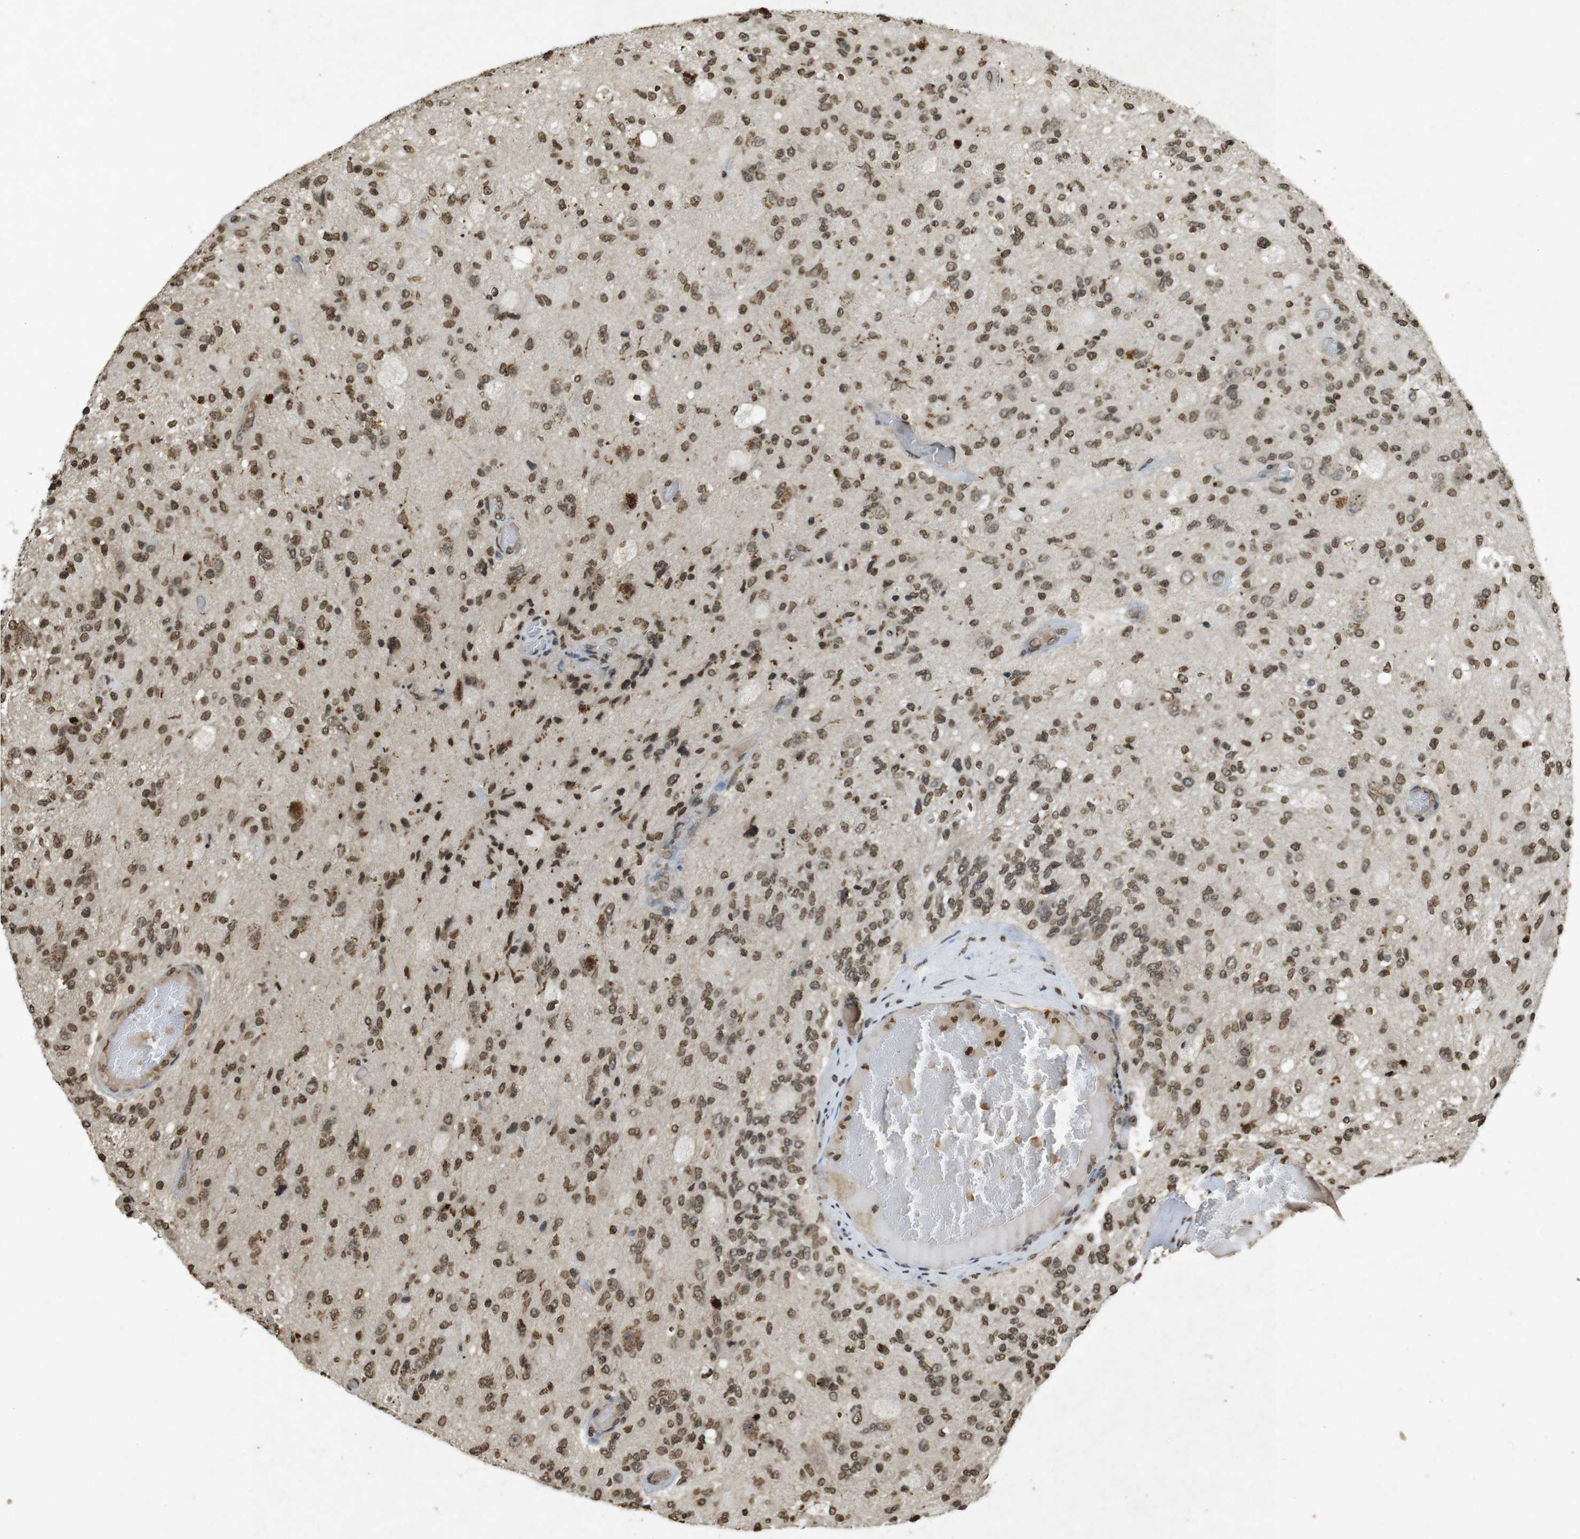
{"staining": {"intensity": "moderate", "quantity": ">75%", "location": "nuclear"}, "tissue": "glioma", "cell_type": "Tumor cells", "image_type": "cancer", "snomed": [{"axis": "morphology", "description": "Normal tissue, NOS"}, {"axis": "morphology", "description": "Glioma, malignant, High grade"}, {"axis": "topography", "description": "Cerebral cortex"}], "caption": "Immunohistochemistry (IHC) staining of glioma, which shows medium levels of moderate nuclear positivity in approximately >75% of tumor cells indicating moderate nuclear protein expression. The staining was performed using DAB (3,3'-diaminobenzidine) (brown) for protein detection and nuclei were counterstained in hematoxylin (blue).", "gene": "ORC4", "patient": {"sex": "male", "age": 77}}